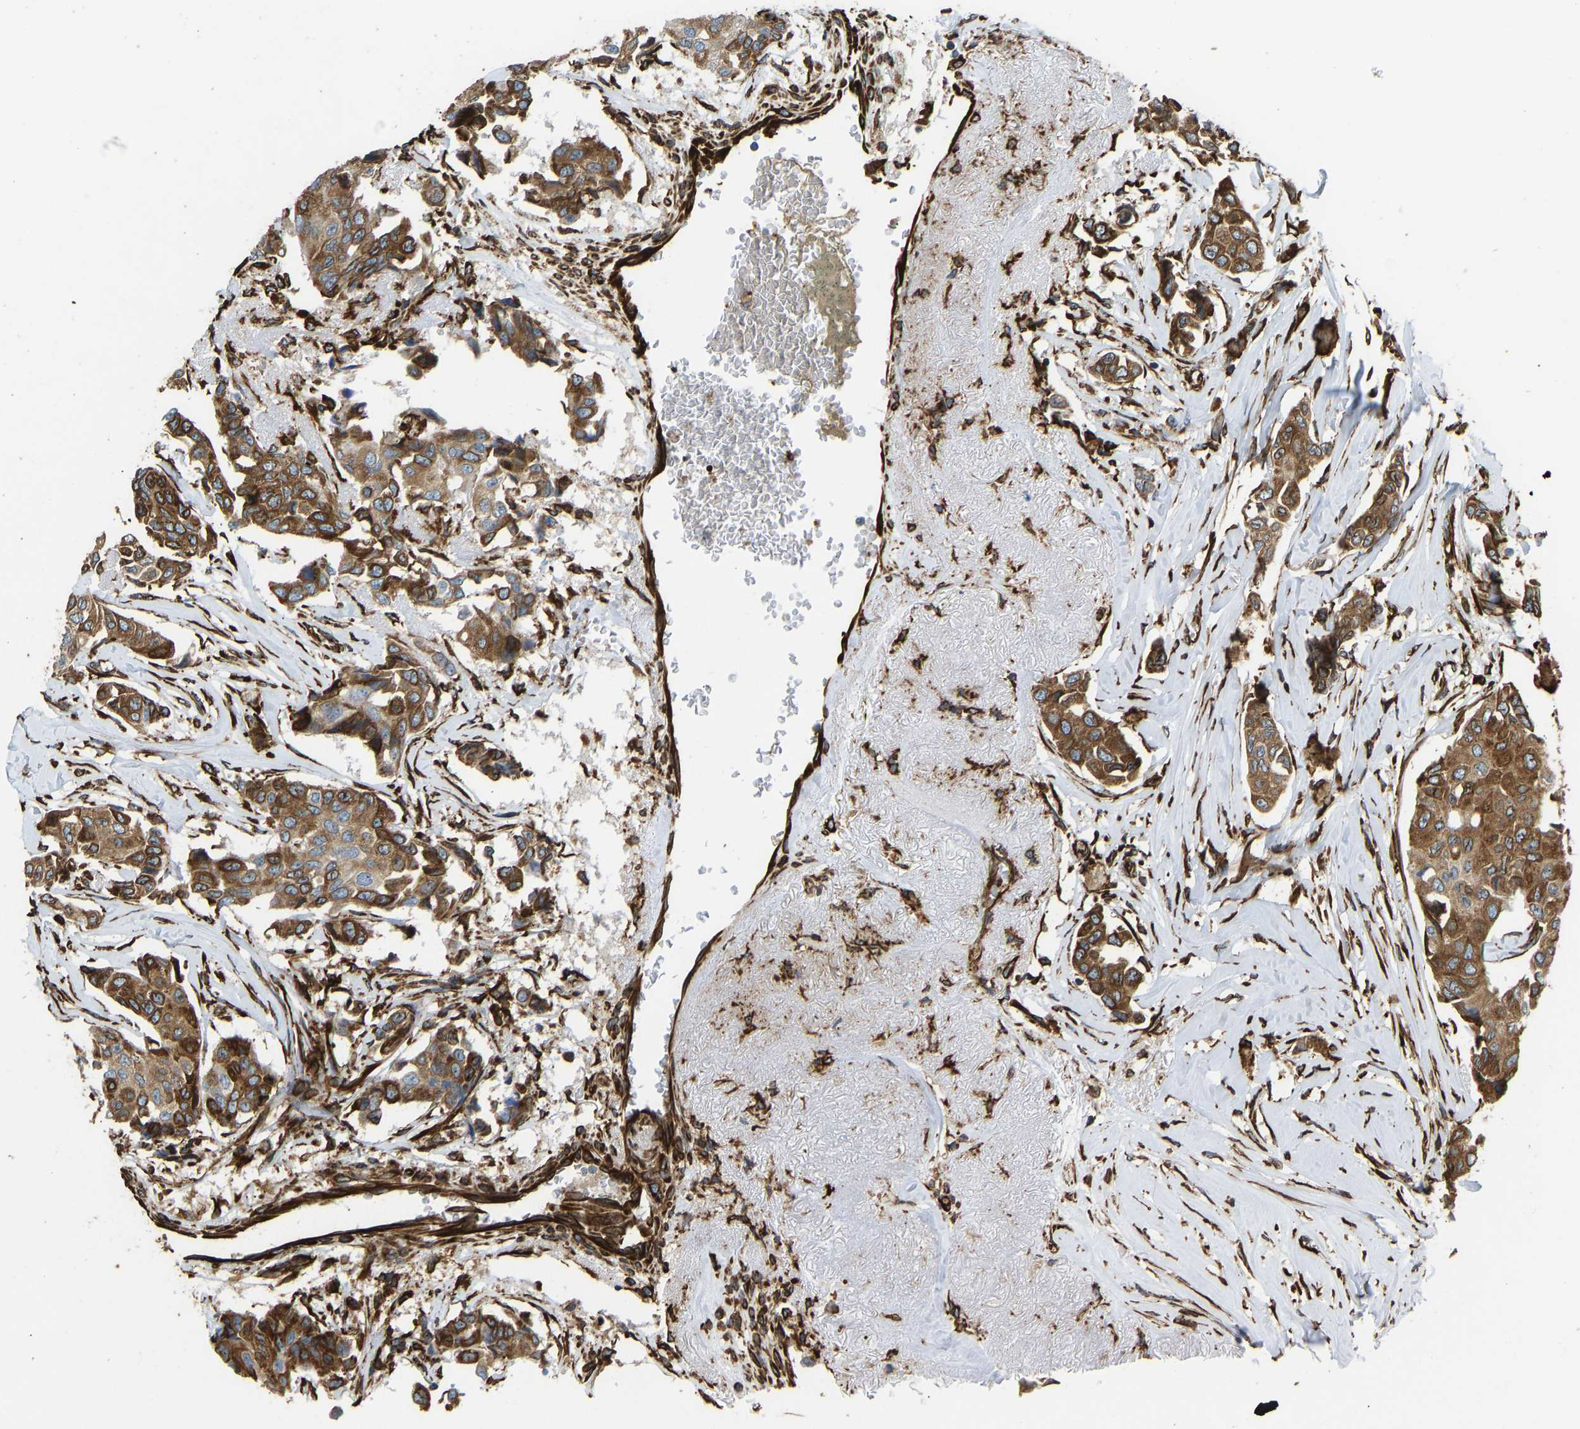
{"staining": {"intensity": "strong", "quantity": ">75%", "location": "cytoplasmic/membranous"}, "tissue": "breast cancer", "cell_type": "Tumor cells", "image_type": "cancer", "snomed": [{"axis": "morphology", "description": "Duct carcinoma"}, {"axis": "topography", "description": "Breast"}], "caption": "Strong cytoplasmic/membranous positivity is seen in approximately >75% of tumor cells in breast cancer (infiltrating ductal carcinoma).", "gene": "BEX3", "patient": {"sex": "female", "age": 80}}